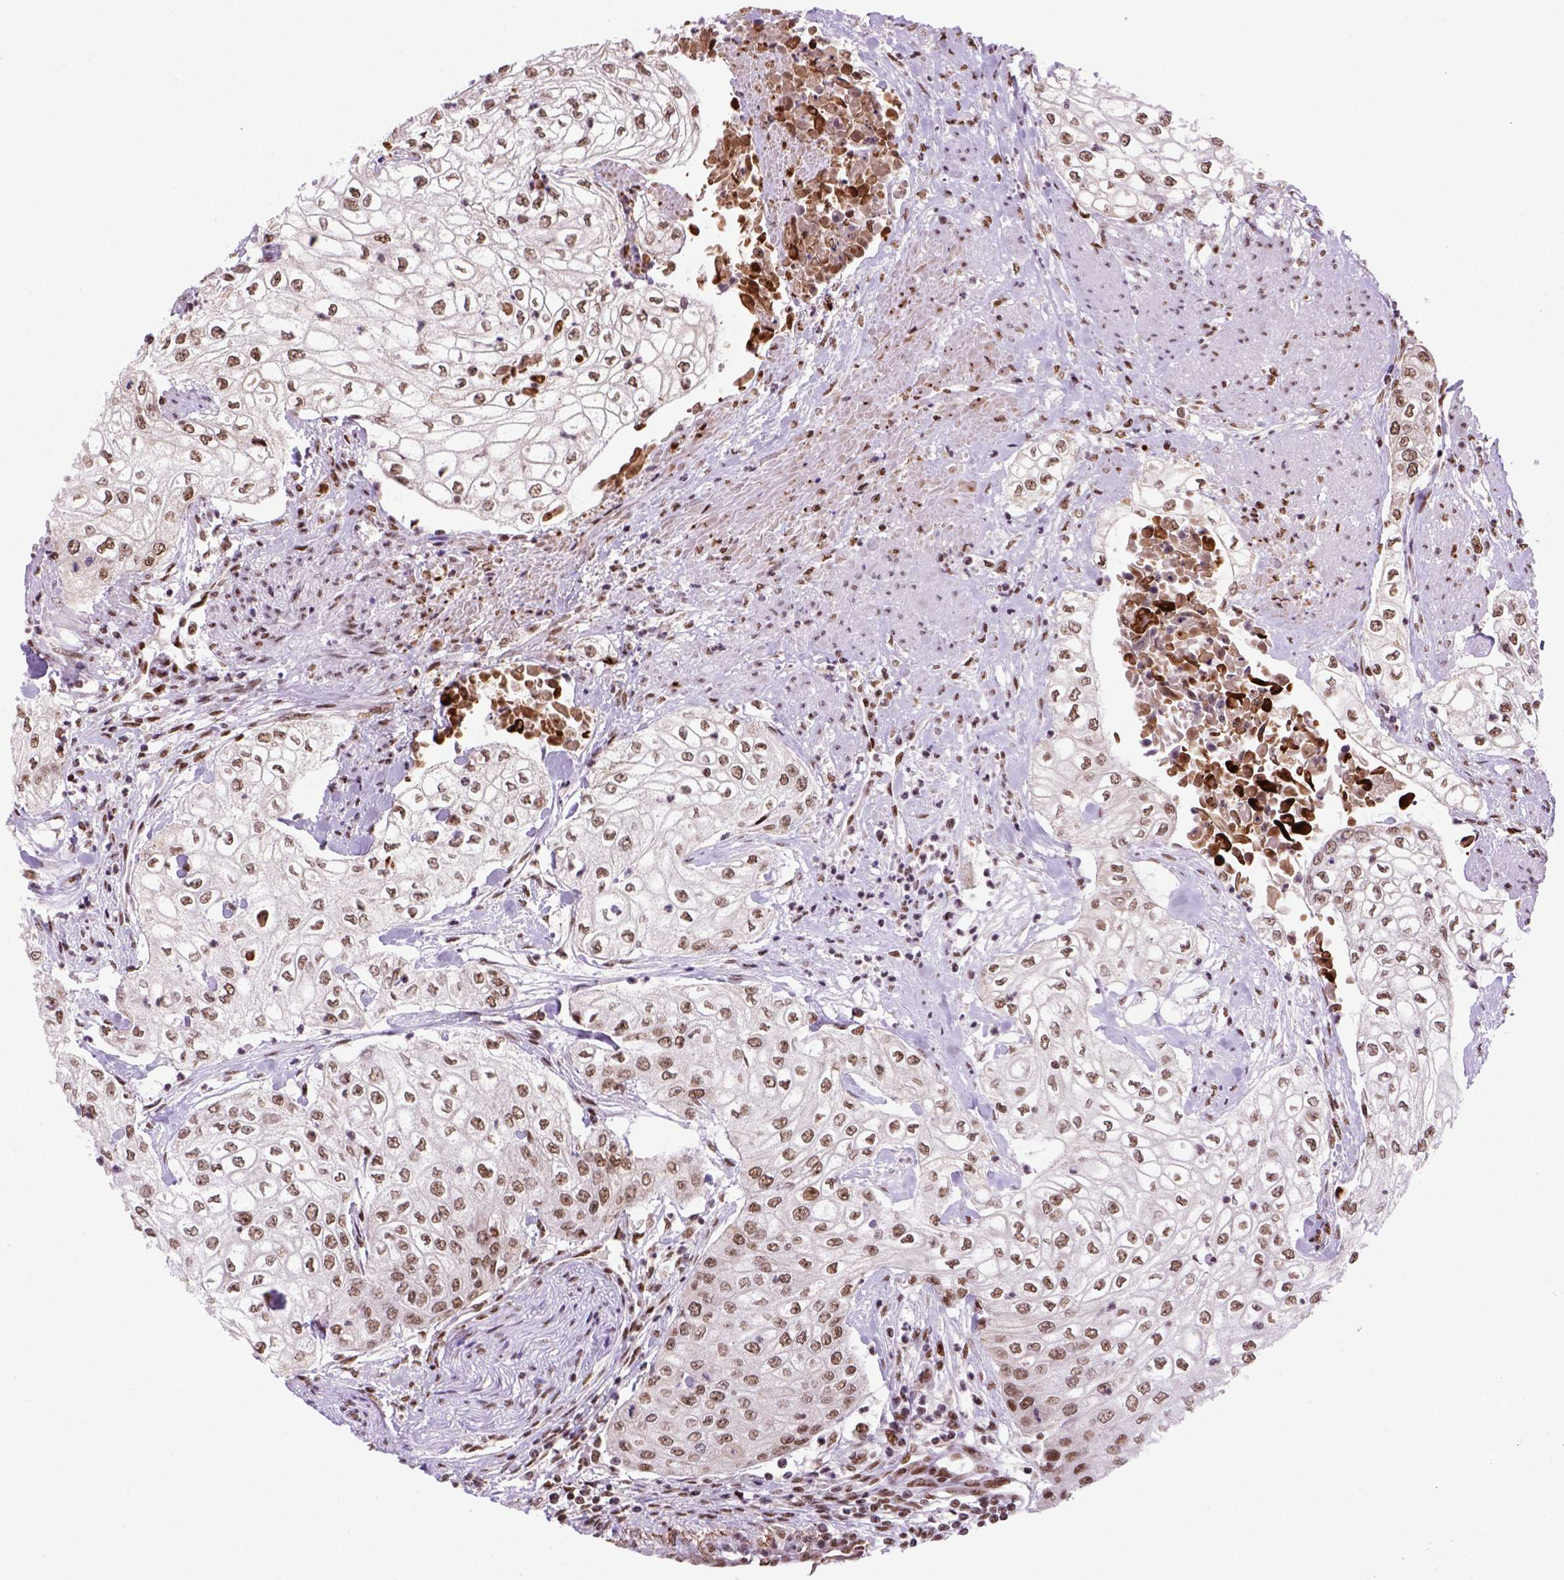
{"staining": {"intensity": "moderate", "quantity": ">75%", "location": "nuclear"}, "tissue": "urothelial cancer", "cell_type": "Tumor cells", "image_type": "cancer", "snomed": [{"axis": "morphology", "description": "Urothelial carcinoma, High grade"}, {"axis": "topography", "description": "Urinary bladder"}], "caption": "Urothelial carcinoma (high-grade) stained with DAB (3,3'-diaminobenzidine) immunohistochemistry (IHC) shows medium levels of moderate nuclear staining in approximately >75% of tumor cells.", "gene": "NSMCE2", "patient": {"sex": "male", "age": 62}}